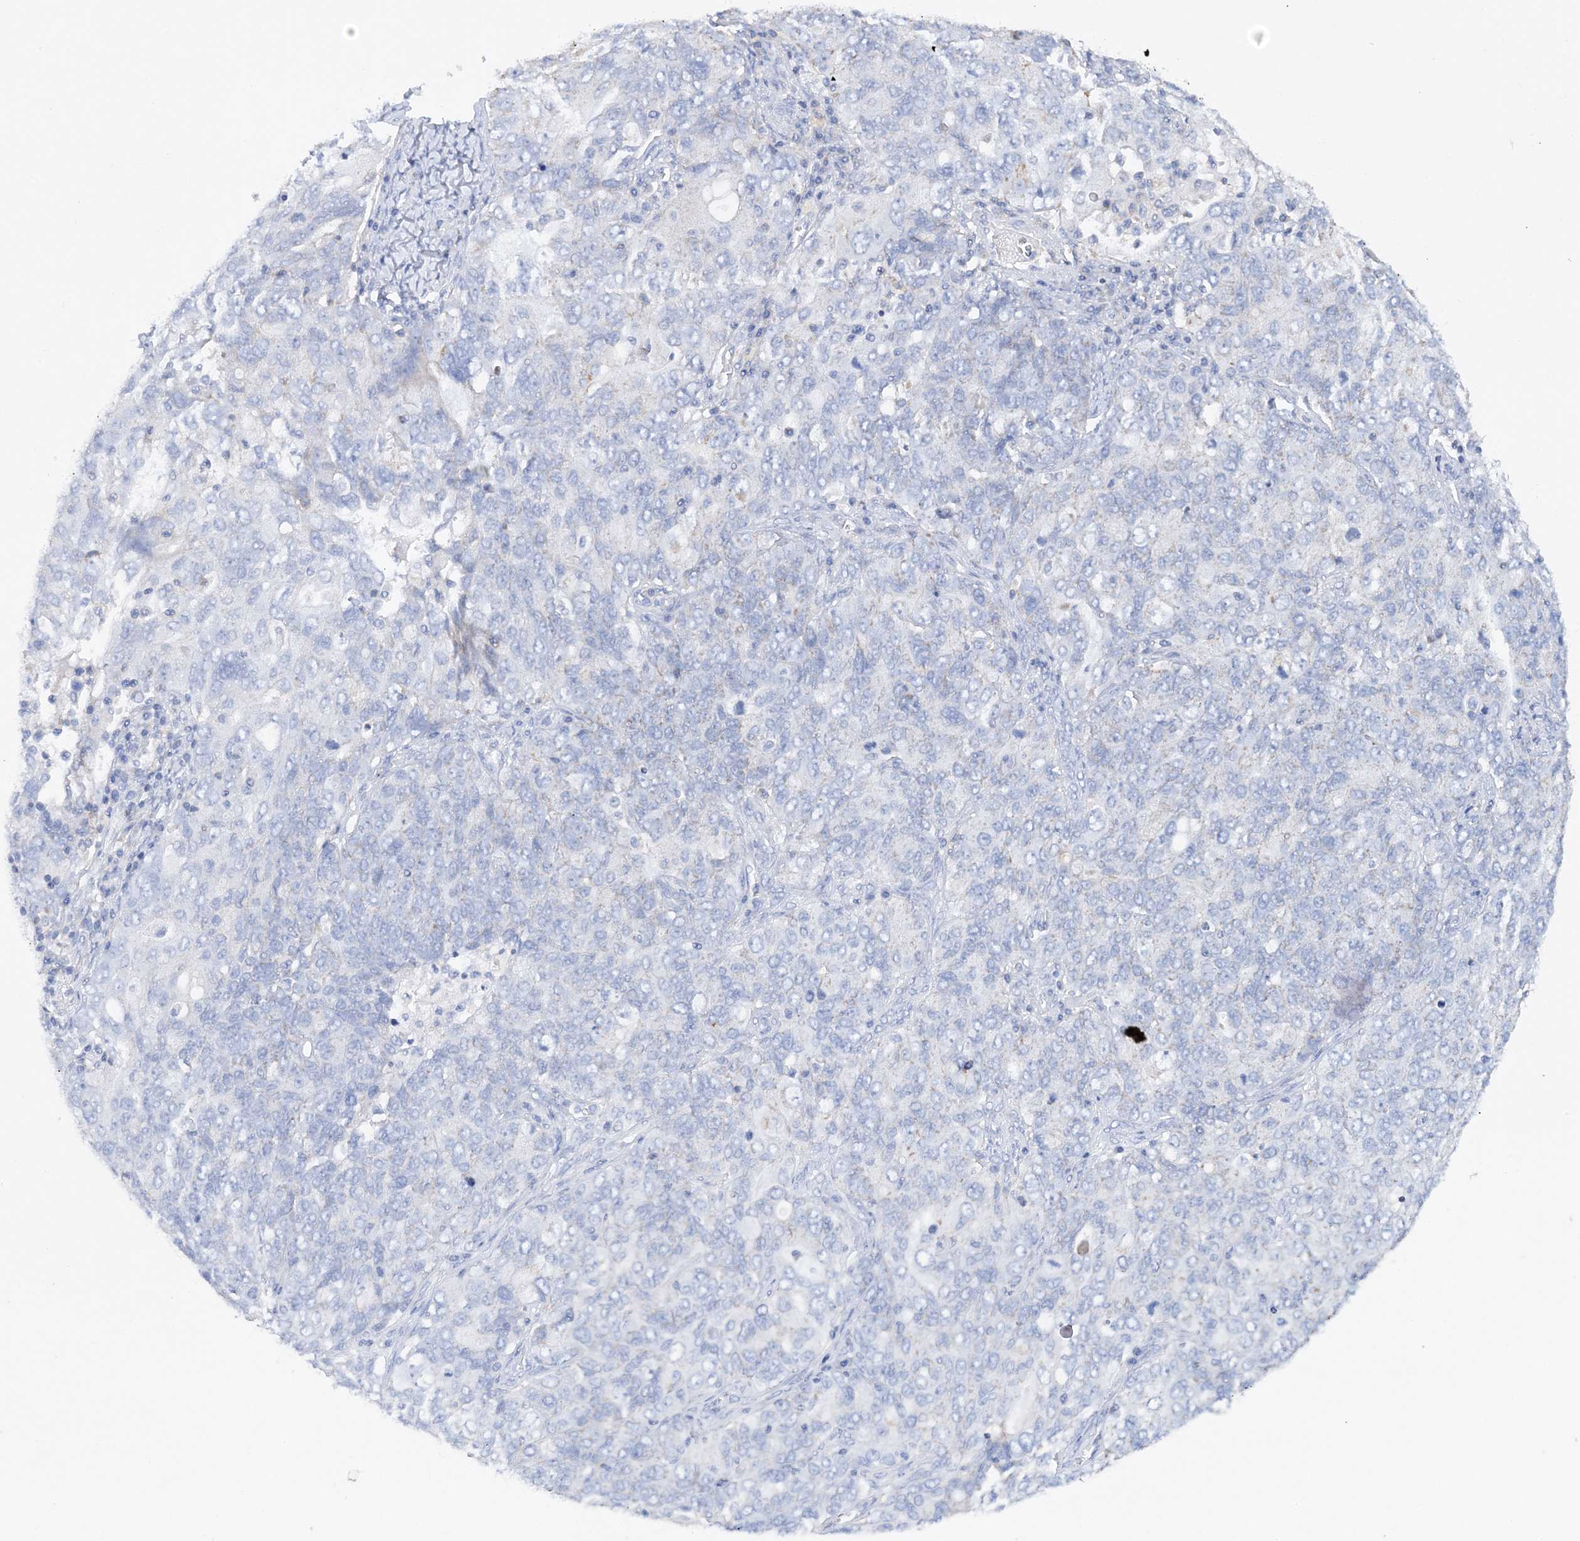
{"staining": {"intensity": "negative", "quantity": "none", "location": "none"}, "tissue": "ovarian cancer", "cell_type": "Tumor cells", "image_type": "cancer", "snomed": [{"axis": "morphology", "description": "Carcinoma, endometroid"}, {"axis": "topography", "description": "Ovary"}], "caption": "Ovarian cancer stained for a protein using IHC reveals no staining tumor cells.", "gene": "TTC32", "patient": {"sex": "female", "age": 62}}